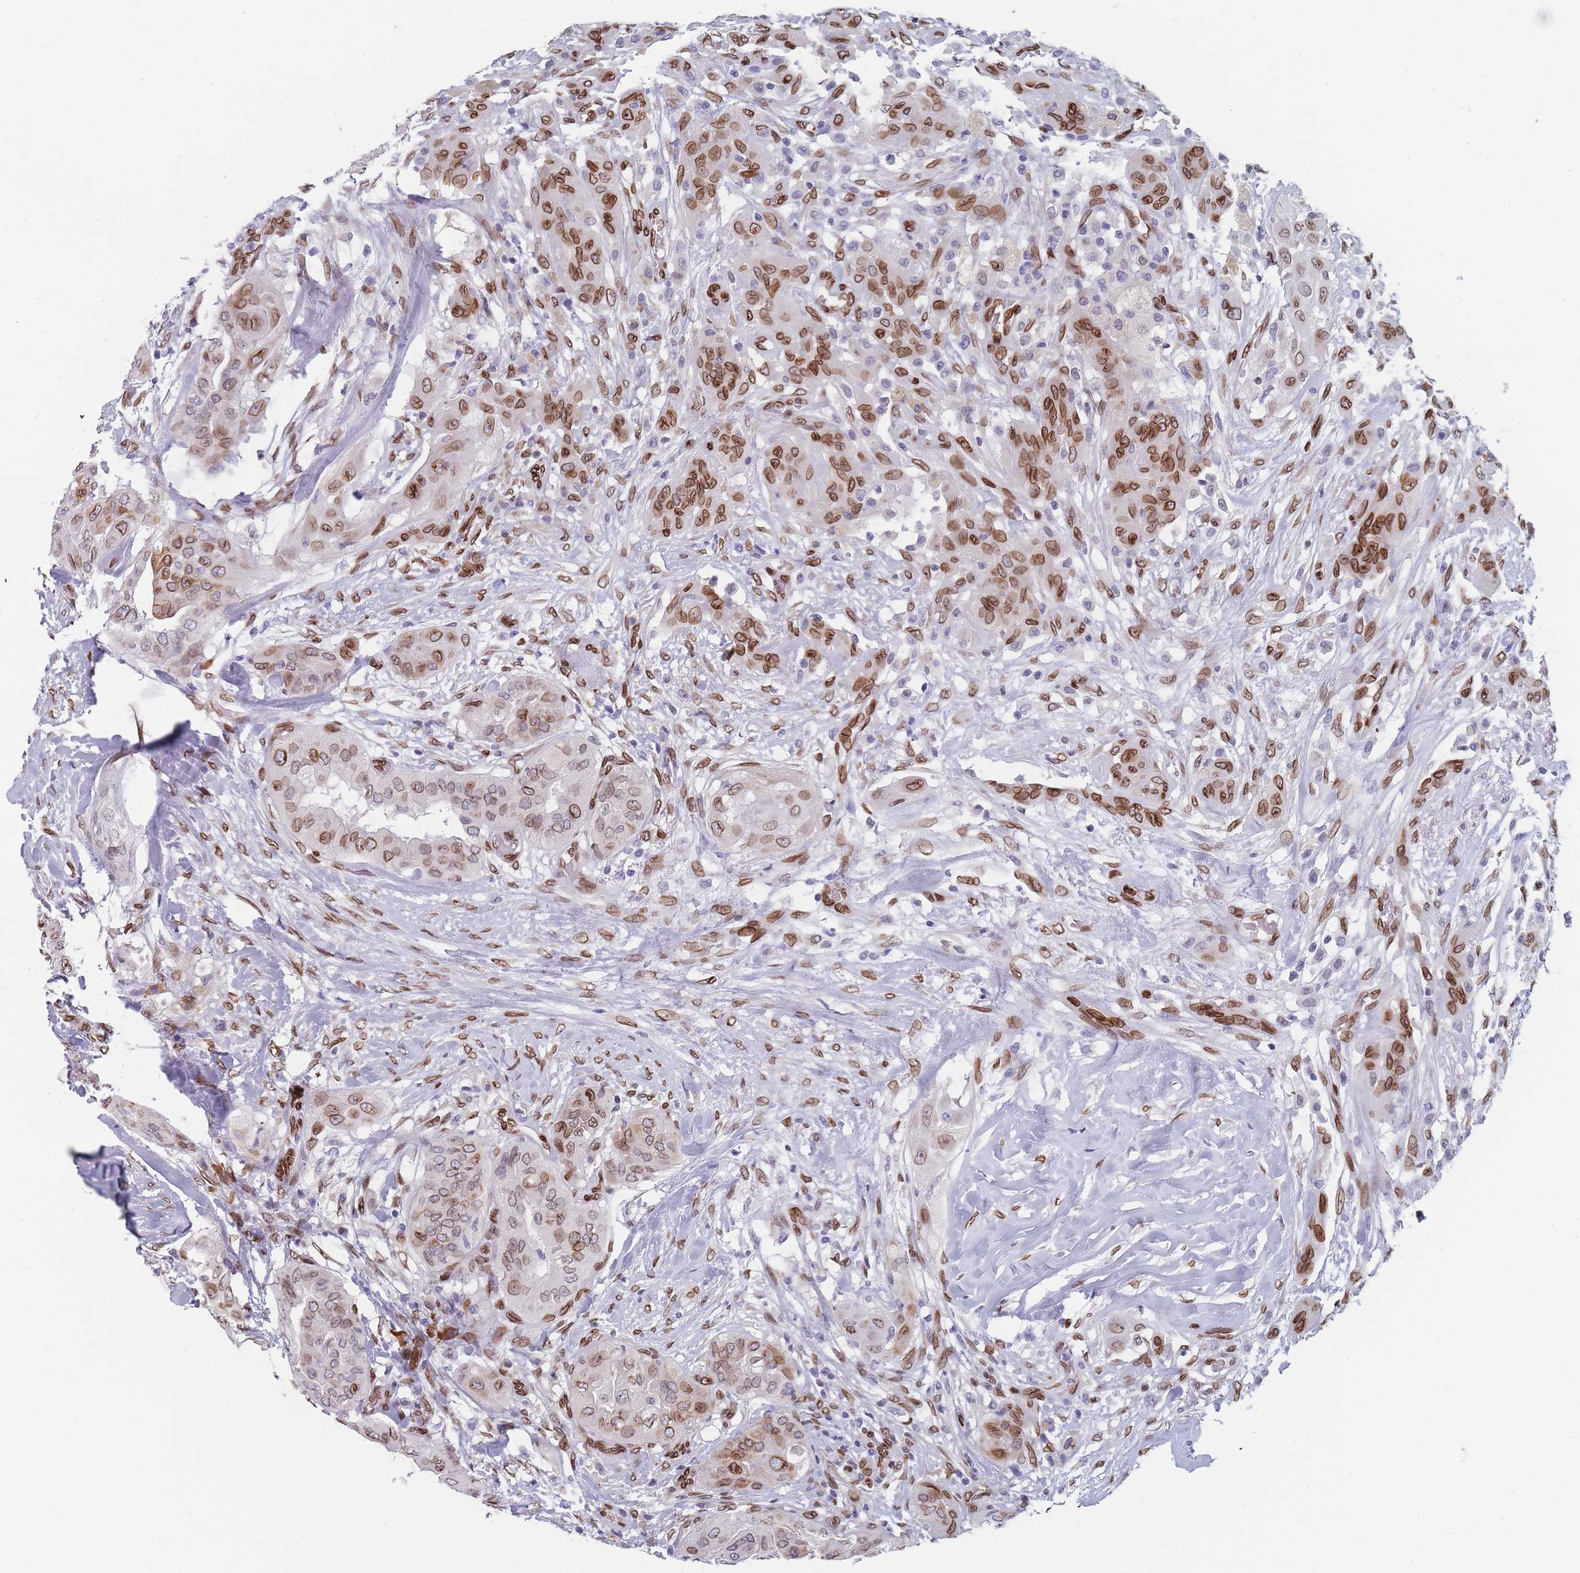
{"staining": {"intensity": "strong", "quantity": "25%-75%", "location": "cytoplasmic/membranous,nuclear"}, "tissue": "thyroid cancer", "cell_type": "Tumor cells", "image_type": "cancer", "snomed": [{"axis": "morphology", "description": "Papillary adenocarcinoma, NOS"}, {"axis": "topography", "description": "Thyroid gland"}], "caption": "Approximately 25%-75% of tumor cells in thyroid papillary adenocarcinoma reveal strong cytoplasmic/membranous and nuclear protein expression as visualized by brown immunohistochemical staining.", "gene": "ZBTB1", "patient": {"sex": "female", "age": 59}}